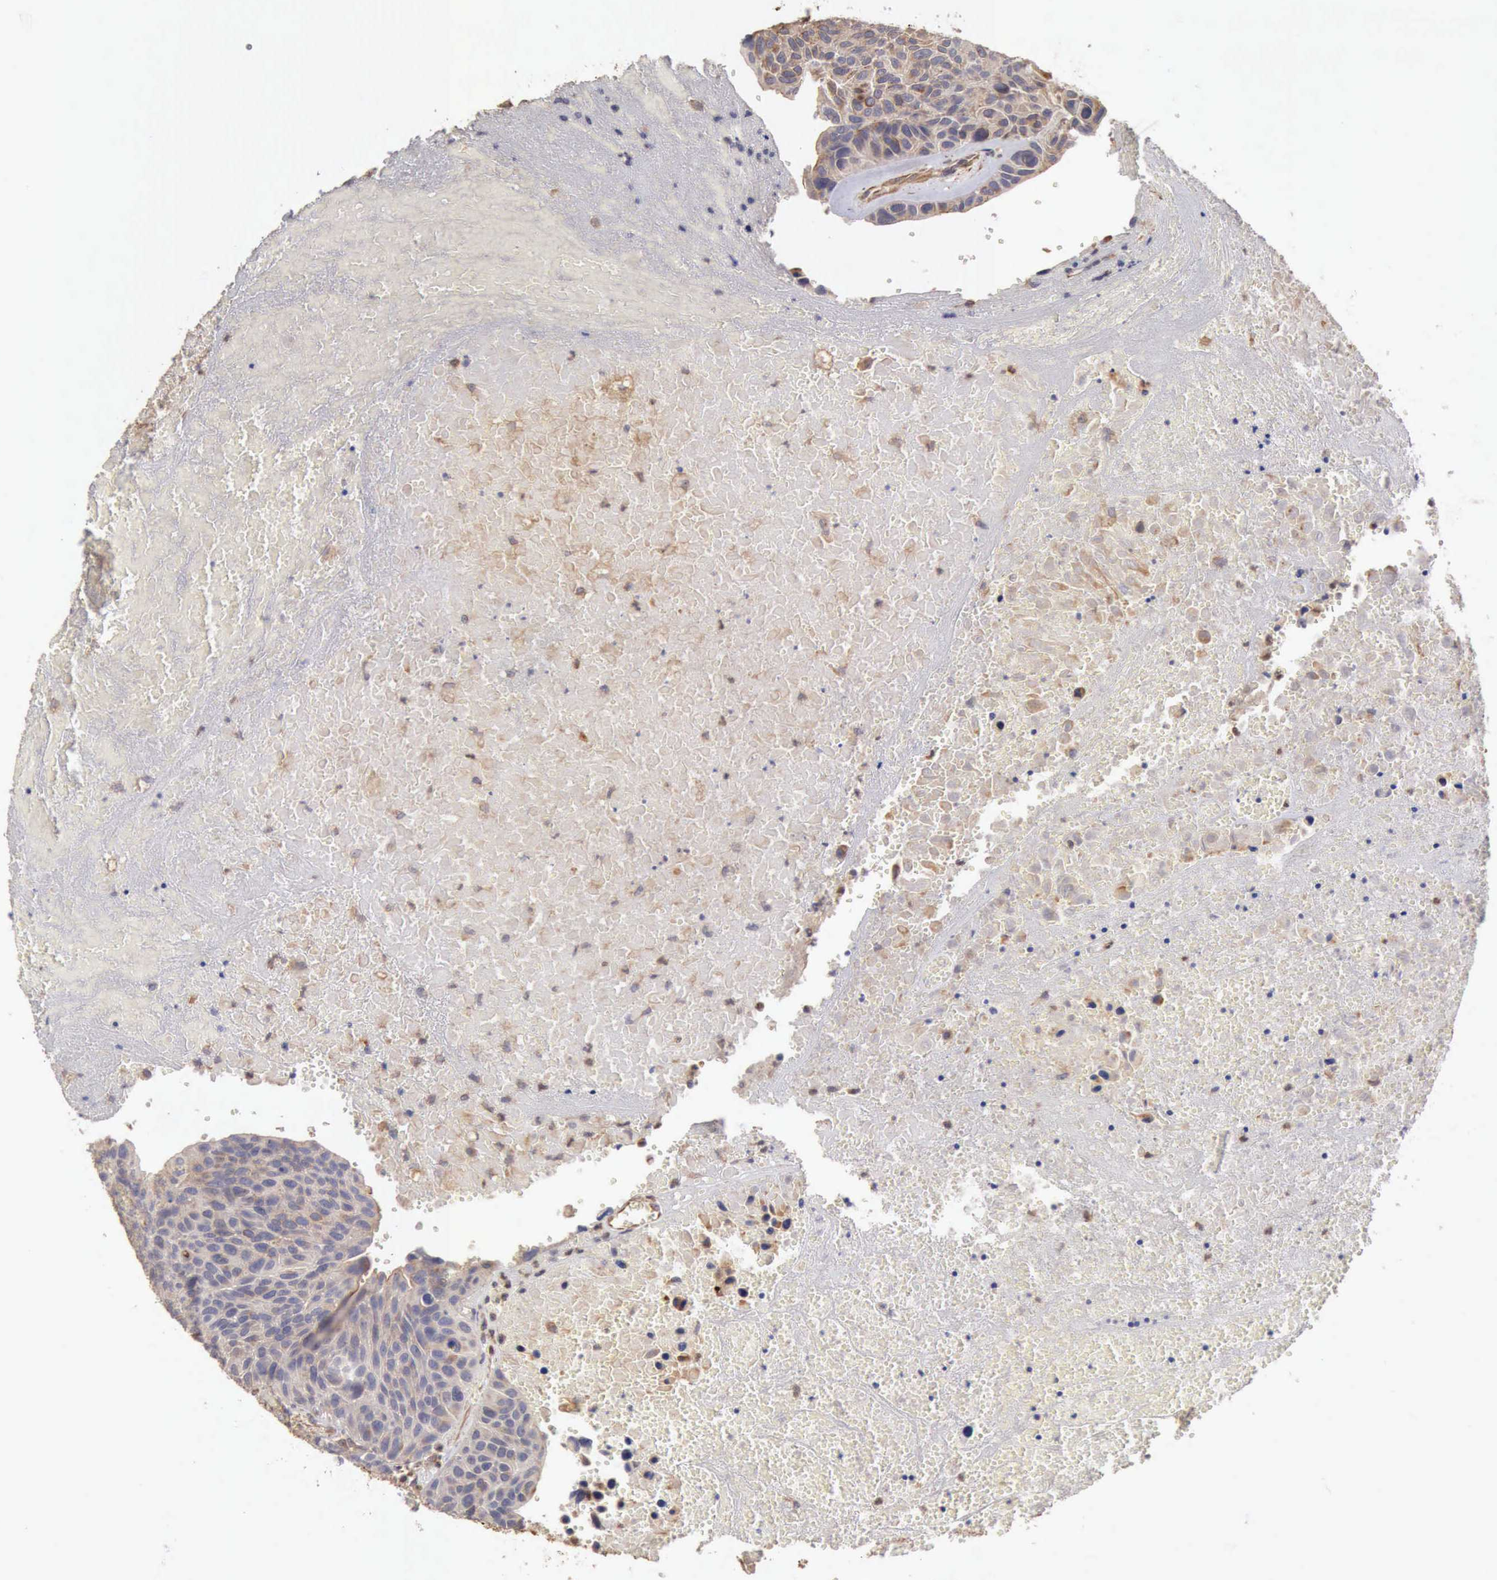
{"staining": {"intensity": "negative", "quantity": "none", "location": "none"}, "tissue": "urothelial cancer", "cell_type": "Tumor cells", "image_type": "cancer", "snomed": [{"axis": "morphology", "description": "Urothelial carcinoma, High grade"}, {"axis": "topography", "description": "Urinary bladder"}], "caption": "Urothelial carcinoma (high-grade) was stained to show a protein in brown. There is no significant expression in tumor cells.", "gene": "BMX", "patient": {"sex": "male", "age": 66}}